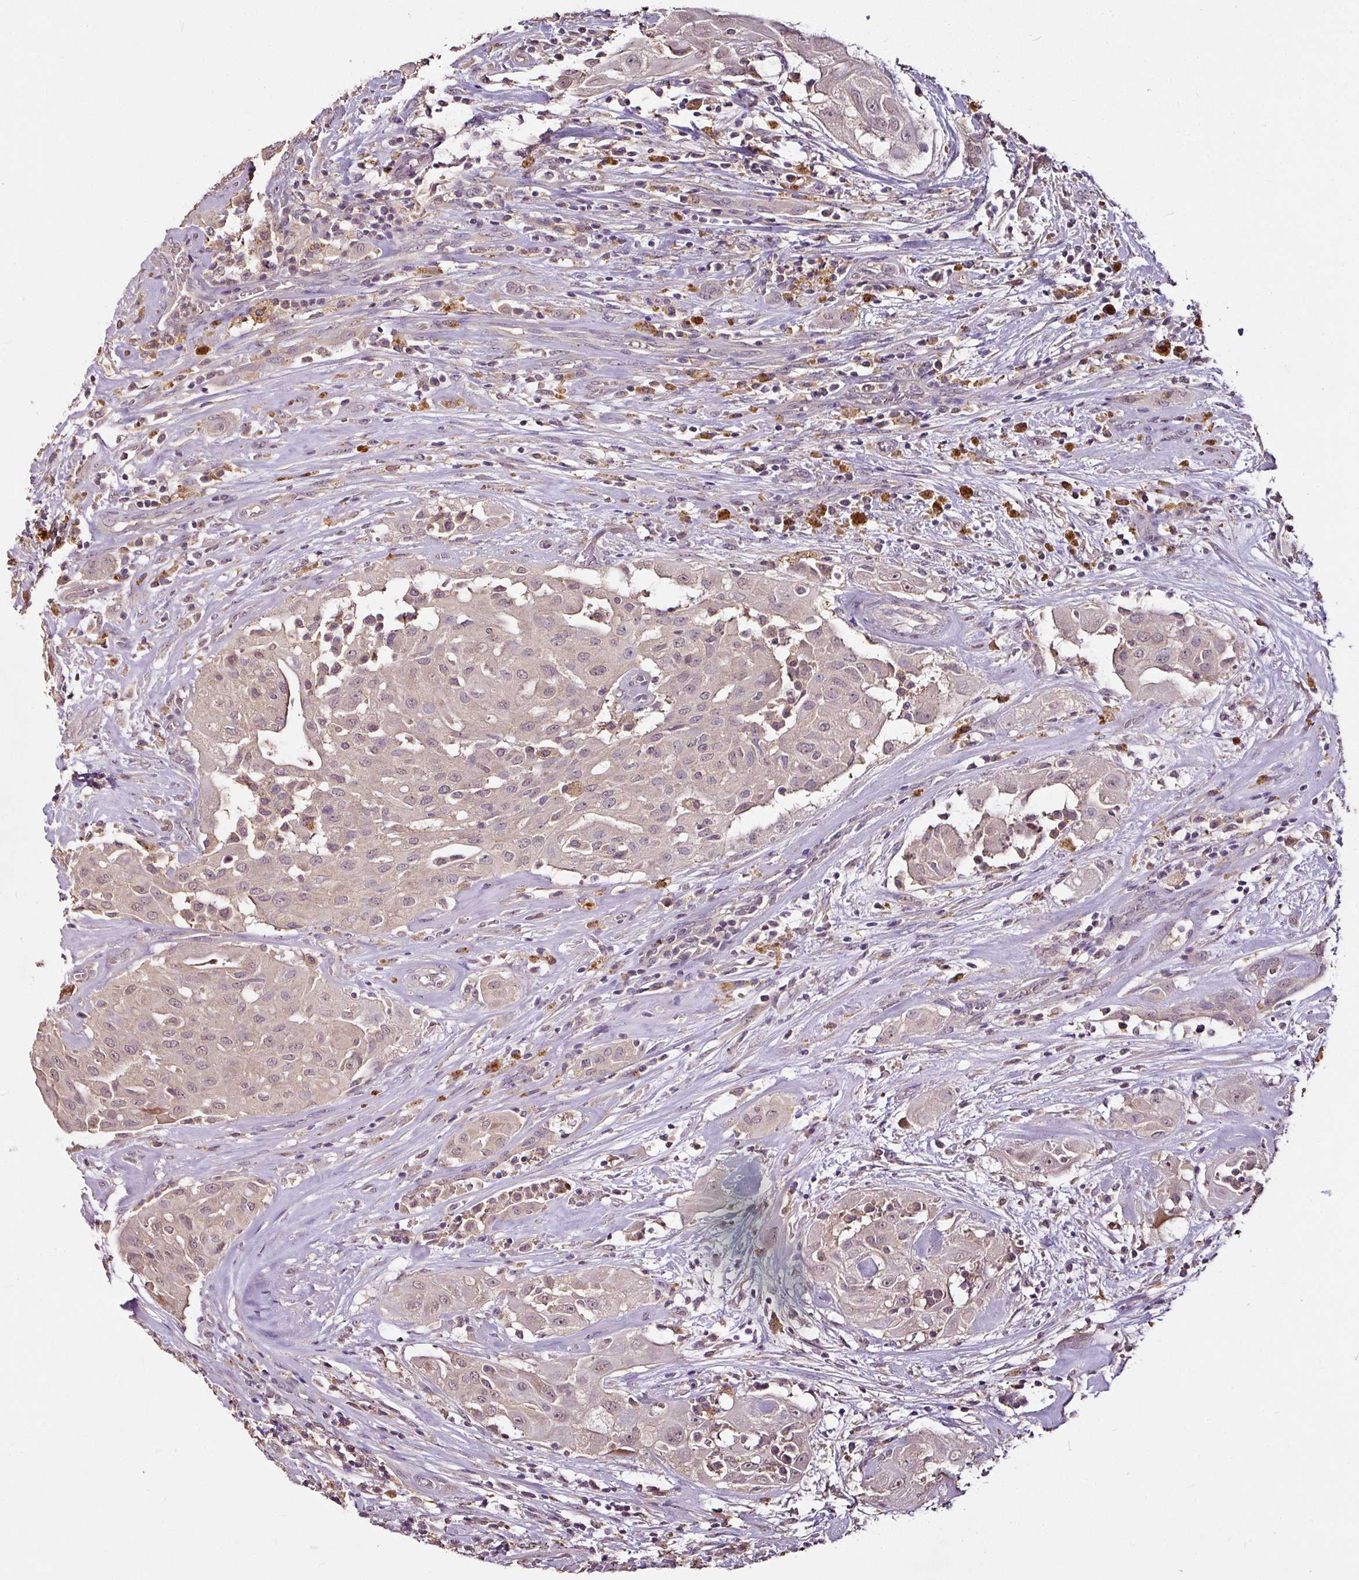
{"staining": {"intensity": "weak", "quantity": "25%-75%", "location": "nuclear"}, "tissue": "thyroid cancer", "cell_type": "Tumor cells", "image_type": "cancer", "snomed": [{"axis": "morphology", "description": "Papillary adenocarcinoma, NOS"}, {"axis": "topography", "description": "Thyroid gland"}], "caption": "Human thyroid papillary adenocarcinoma stained for a protein (brown) displays weak nuclear positive staining in about 25%-75% of tumor cells.", "gene": "RPL38", "patient": {"sex": "female", "age": 59}}